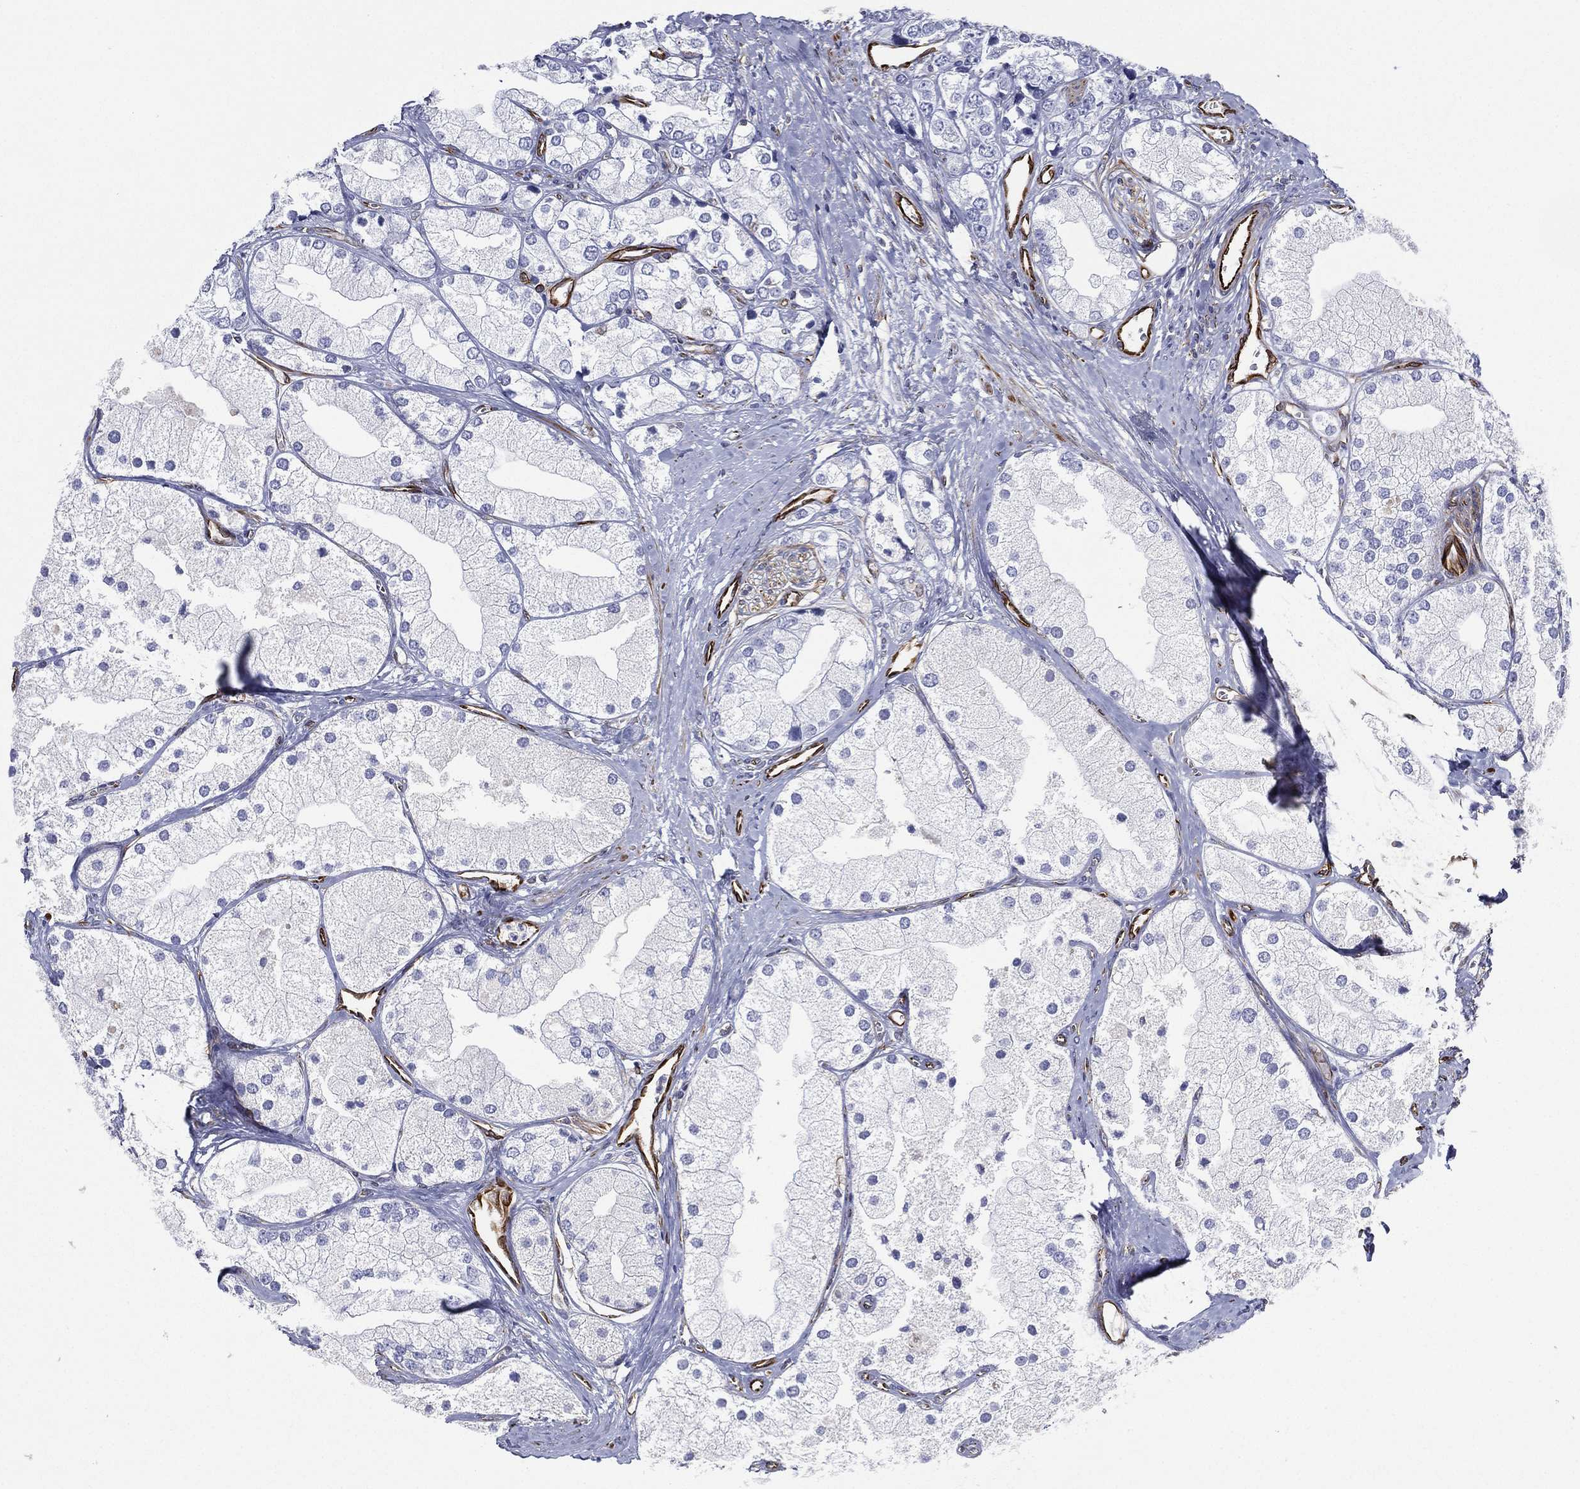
{"staining": {"intensity": "negative", "quantity": "none", "location": "none"}, "tissue": "prostate cancer", "cell_type": "Tumor cells", "image_type": "cancer", "snomed": [{"axis": "morphology", "description": "Adenocarcinoma, NOS"}, {"axis": "topography", "description": "Prostate and seminal vesicle, NOS"}, {"axis": "topography", "description": "Prostate"}], "caption": "Prostate cancer (adenocarcinoma) was stained to show a protein in brown. There is no significant expression in tumor cells. Nuclei are stained in blue.", "gene": "MAS1", "patient": {"sex": "male", "age": 79}}